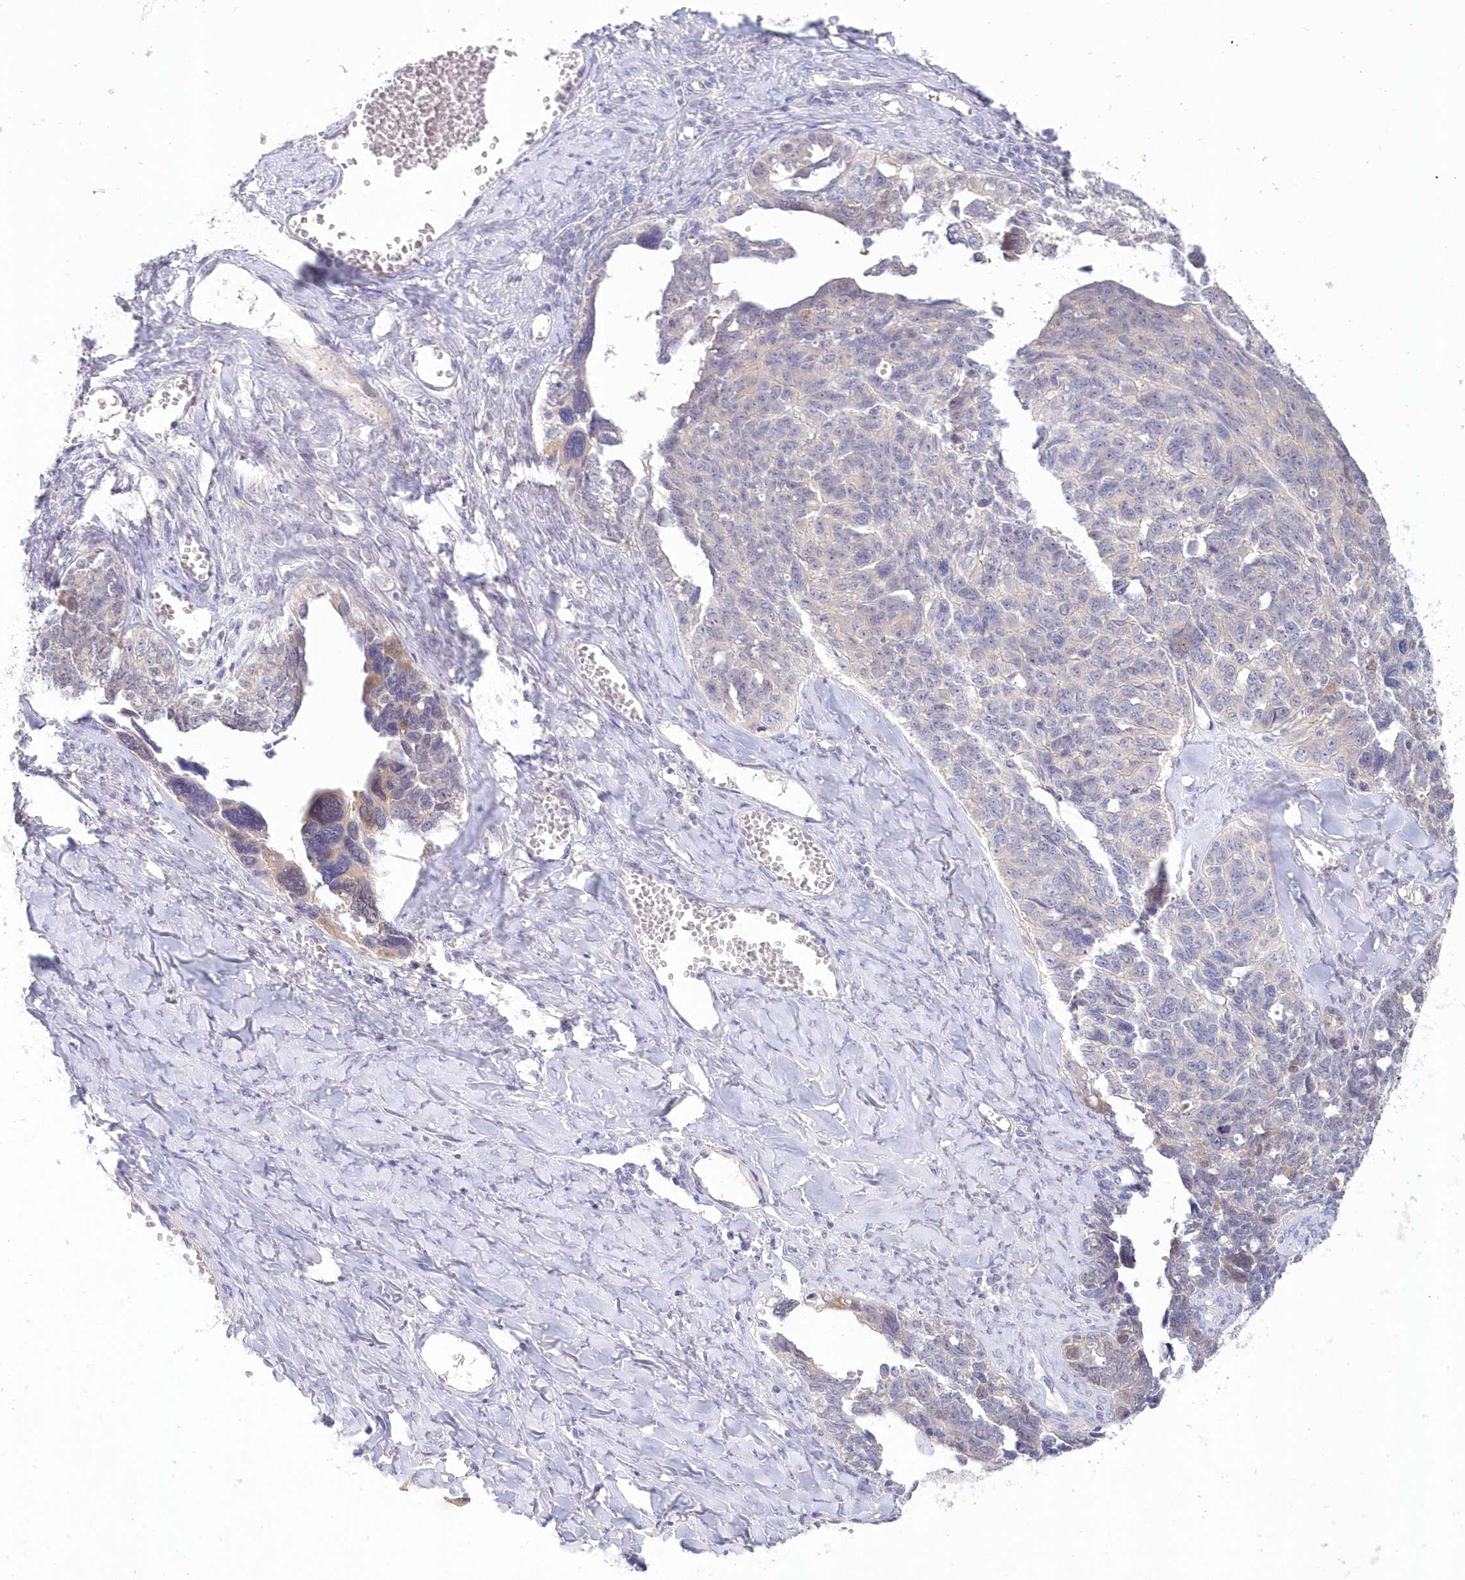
{"staining": {"intensity": "weak", "quantity": "<25%", "location": "cytoplasmic/membranous"}, "tissue": "ovarian cancer", "cell_type": "Tumor cells", "image_type": "cancer", "snomed": [{"axis": "morphology", "description": "Cystadenocarcinoma, serous, NOS"}, {"axis": "topography", "description": "Ovary"}], "caption": "Immunohistochemistry image of ovarian serous cystadenocarcinoma stained for a protein (brown), which shows no positivity in tumor cells.", "gene": "KATNA1", "patient": {"sex": "female", "age": 79}}